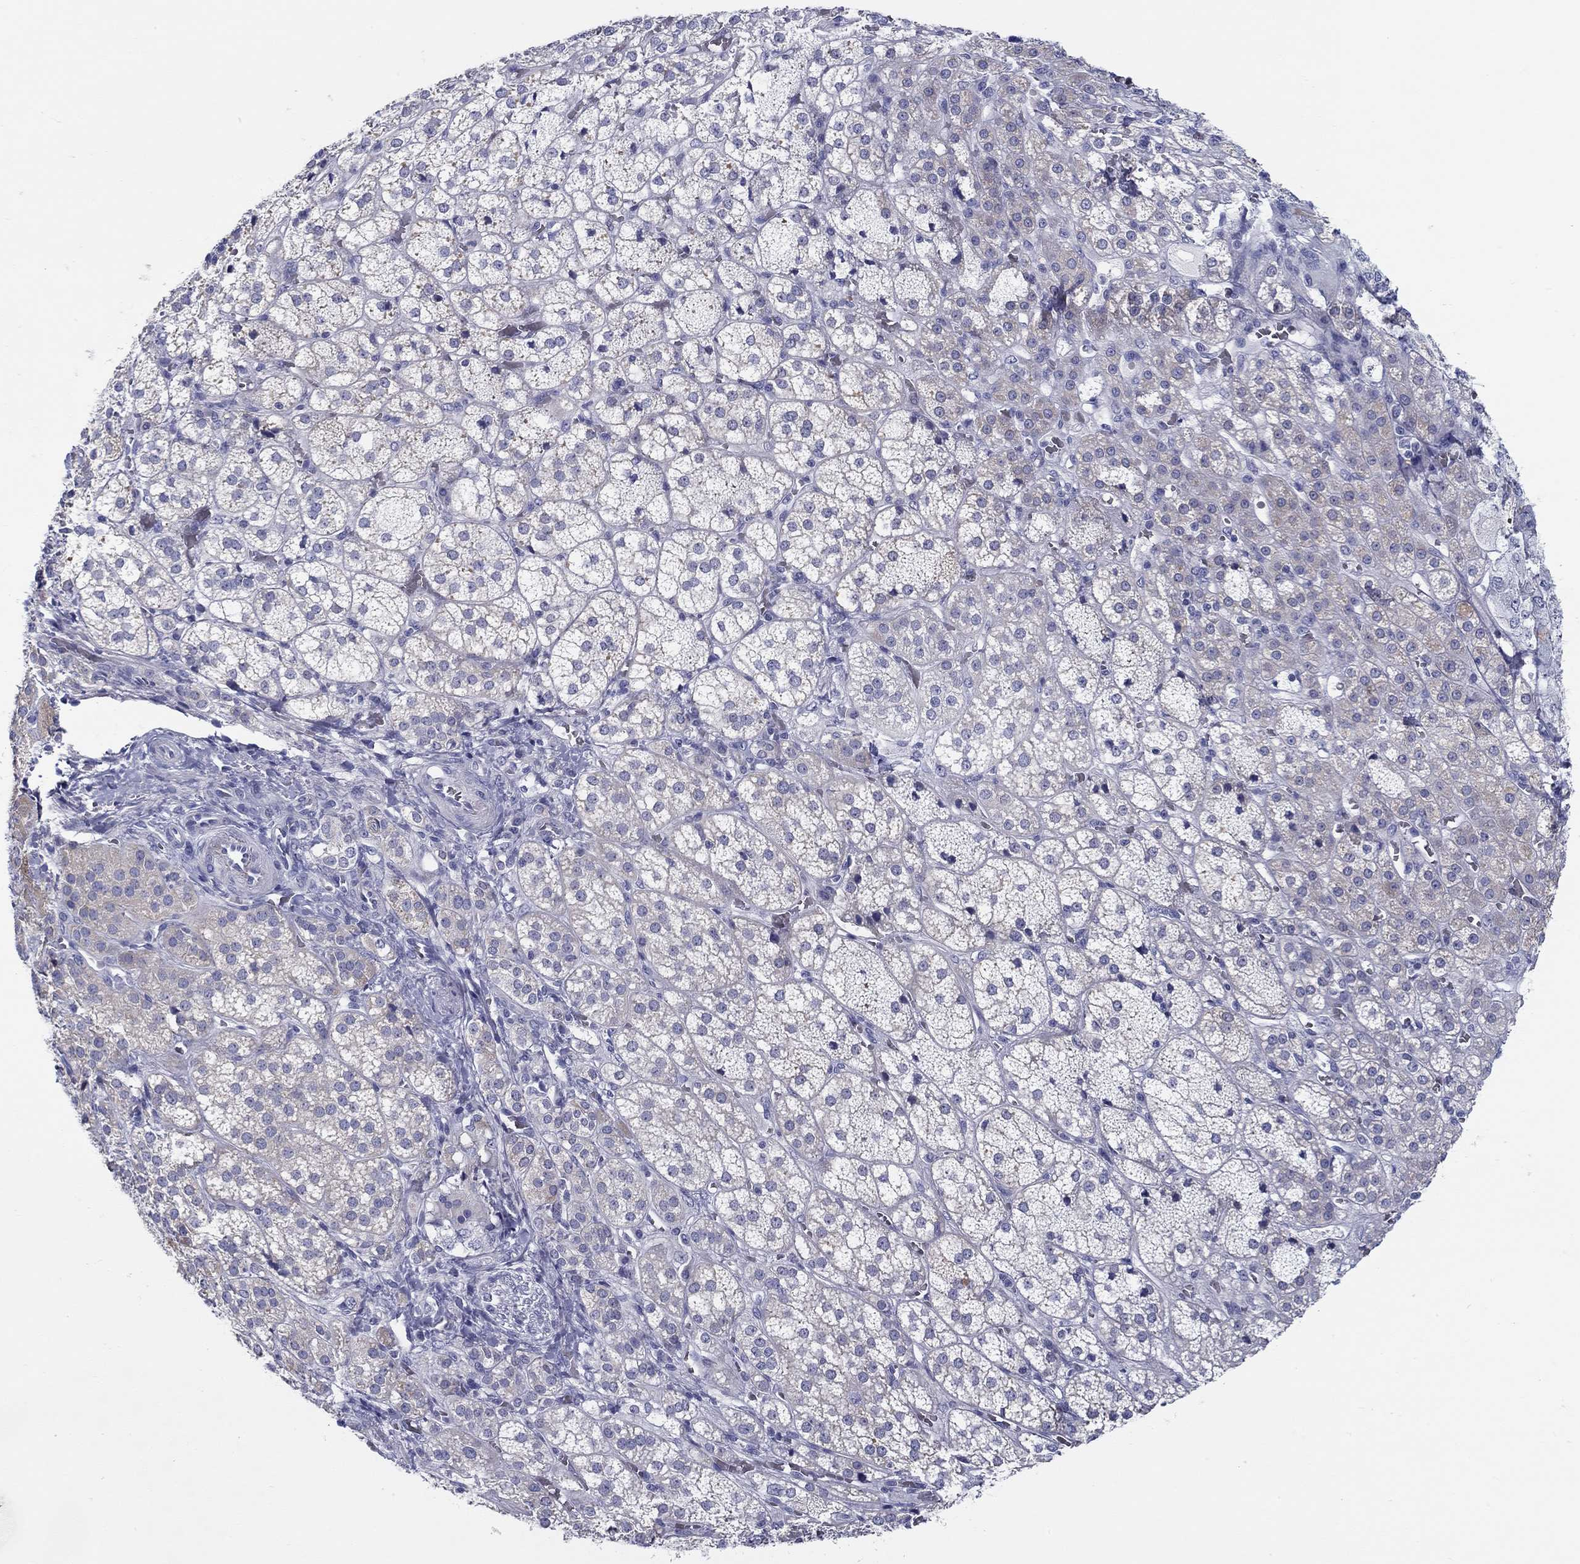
{"staining": {"intensity": "moderate", "quantity": "<25%", "location": "cytoplasmic/membranous"}, "tissue": "adrenal gland", "cell_type": "Glandular cells", "image_type": "normal", "snomed": [{"axis": "morphology", "description": "Normal tissue, NOS"}, {"axis": "topography", "description": "Adrenal gland"}], "caption": "Immunohistochemical staining of benign adrenal gland displays low levels of moderate cytoplasmic/membranous positivity in approximately <25% of glandular cells.", "gene": "HAPLN4", "patient": {"sex": "female", "age": 60}}